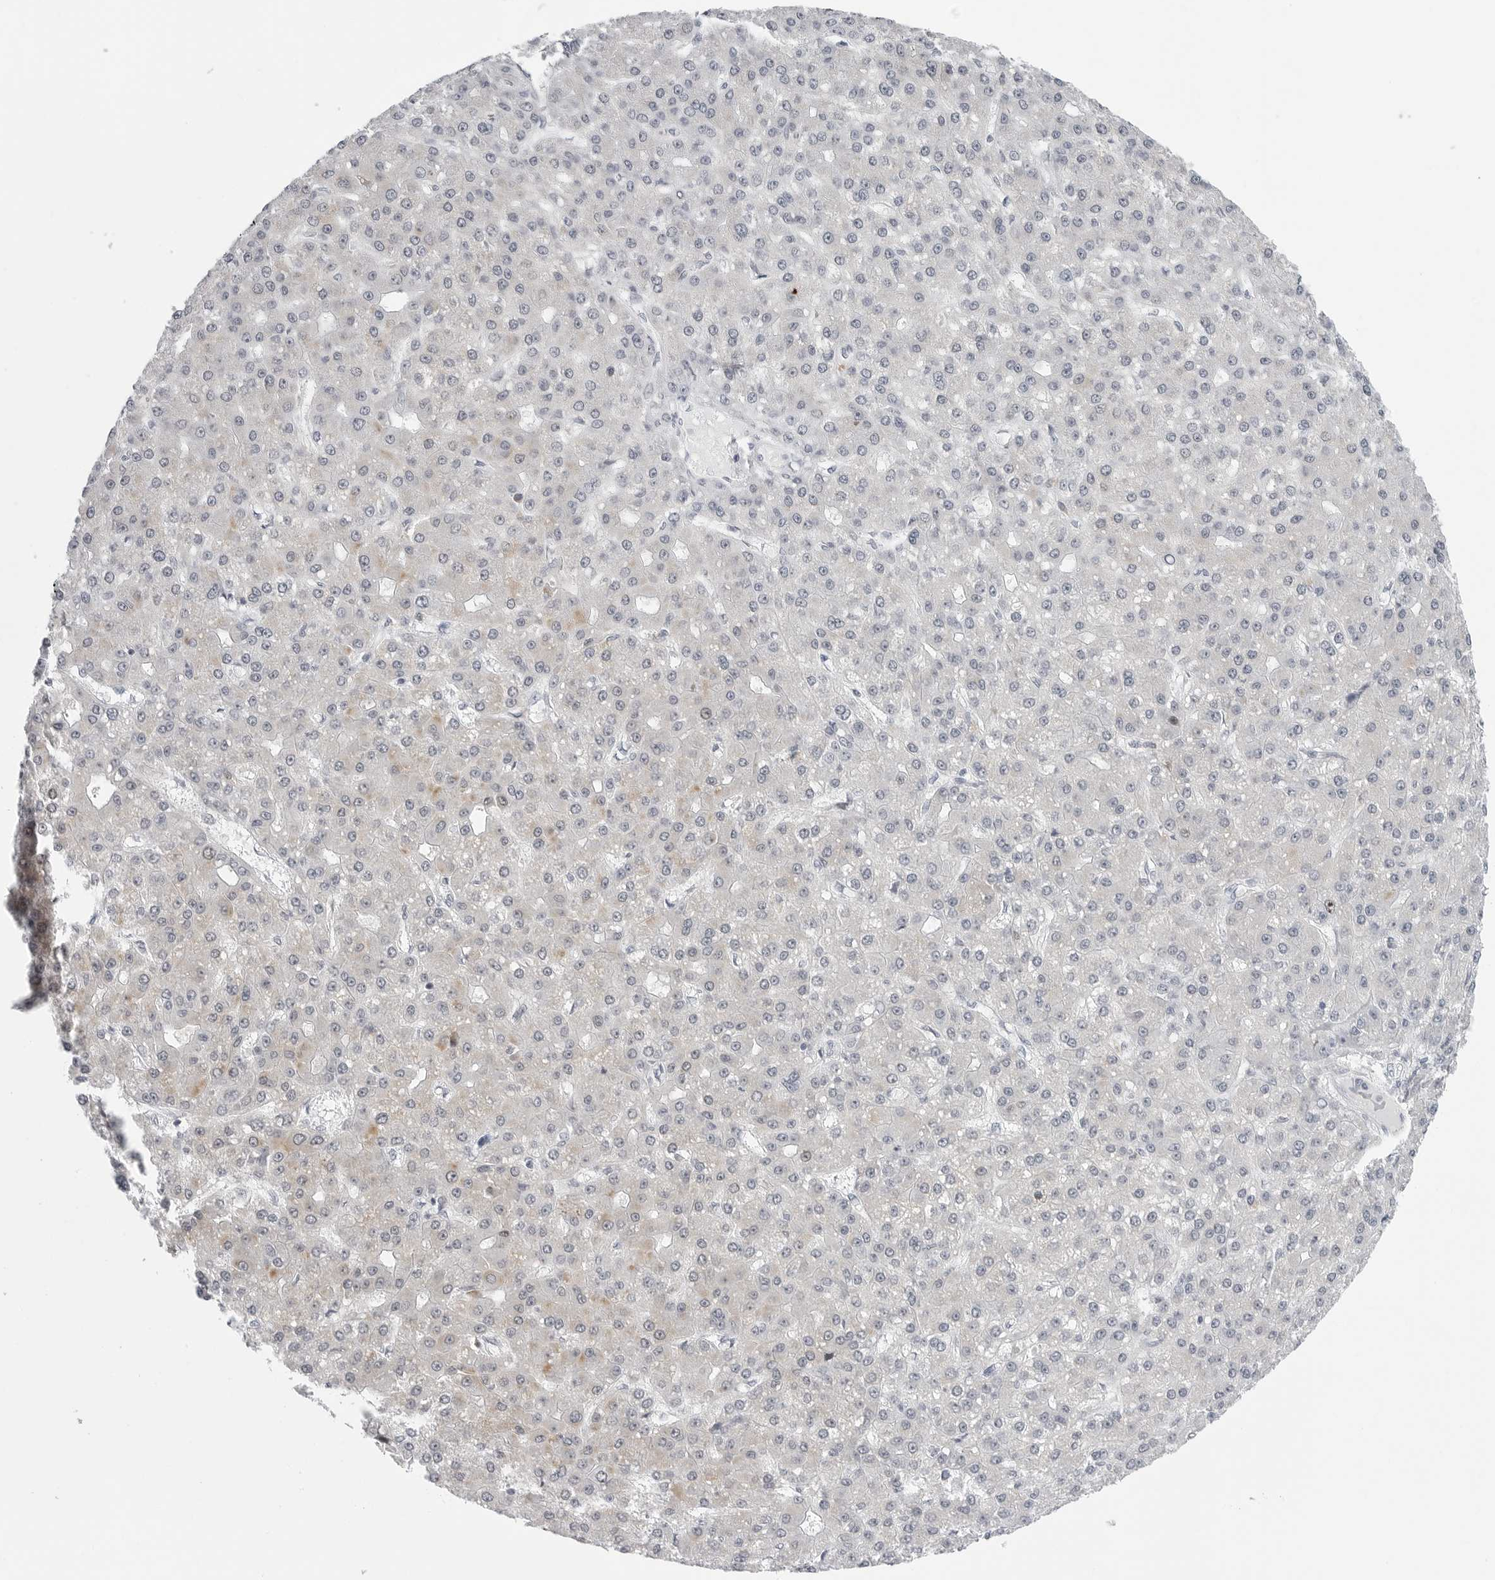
{"staining": {"intensity": "moderate", "quantity": "<25%", "location": "cytoplasmic/membranous"}, "tissue": "liver cancer", "cell_type": "Tumor cells", "image_type": "cancer", "snomed": [{"axis": "morphology", "description": "Carcinoma, Hepatocellular, NOS"}, {"axis": "topography", "description": "Liver"}], "caption": "Liver cancer (hepatocellular carcinoma) stained for a protein (brown) displays moderate cytoplasmic/membranous positive staining in about <25% of tumor cells.", "gene": "FAM135B", "patient": {"sex": "male", "age": 67}}